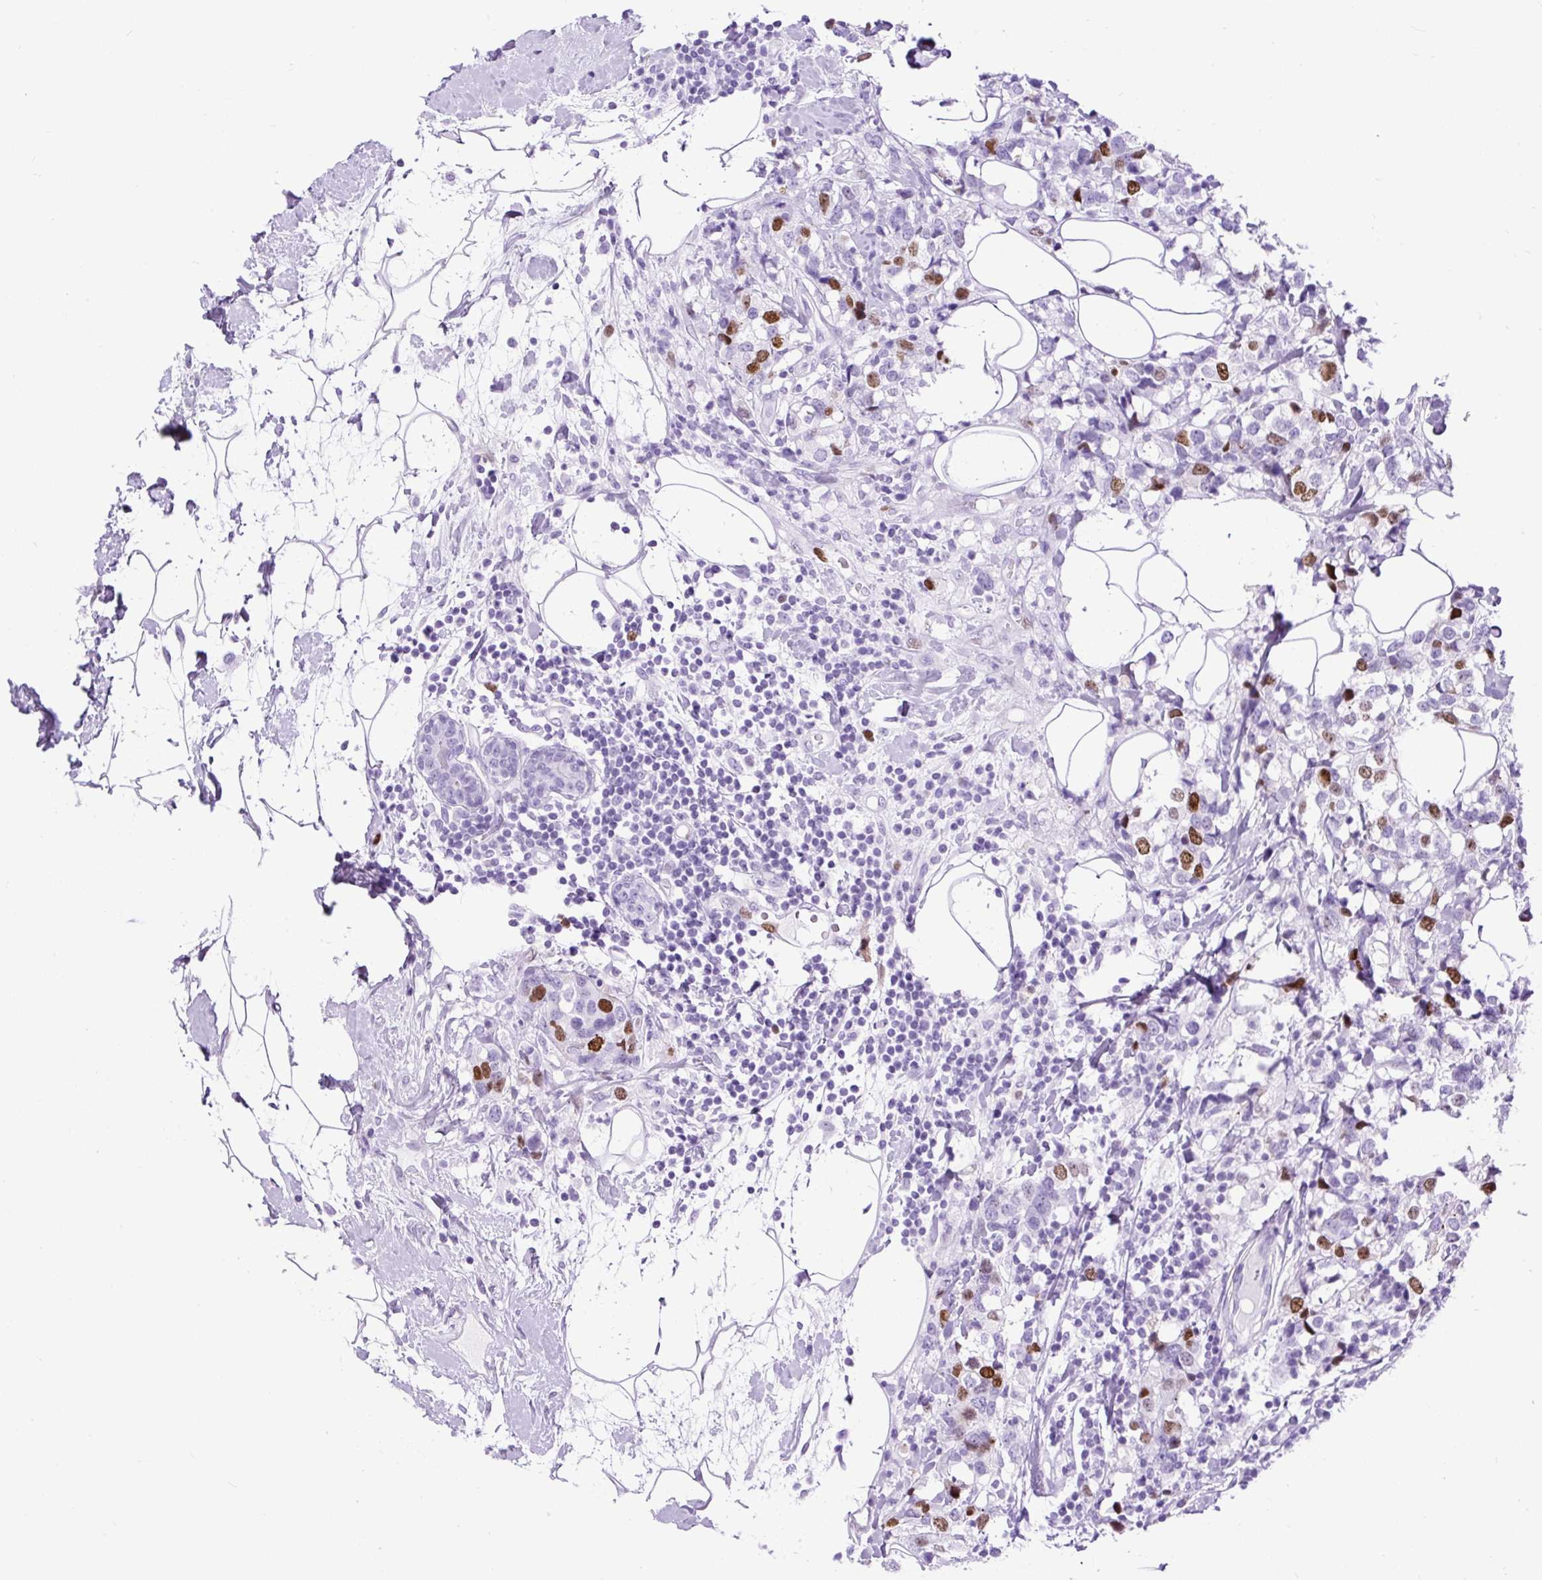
{"staining": {"intensity": "strong", "quantity": "<25%", "location": "nuclear"}, "tissue": "breast cancer", "cell_type": "Tumor cells", "image_type": "cancer", "snomed": [{"axis": "morphology", "description": "Lobular carcinoma"}, {"axis": "topography", "description": "Breast"}], "caption": "An immunohistochemistry (IHC) histopathology image of tumor tissue is shown. Protein staining in brown shows strong nuclear positivity in lobular carcinoma (breast) within tumor cells.", "gene": "RACGAP1", "patient": {"sex": "female", "age": 59}}